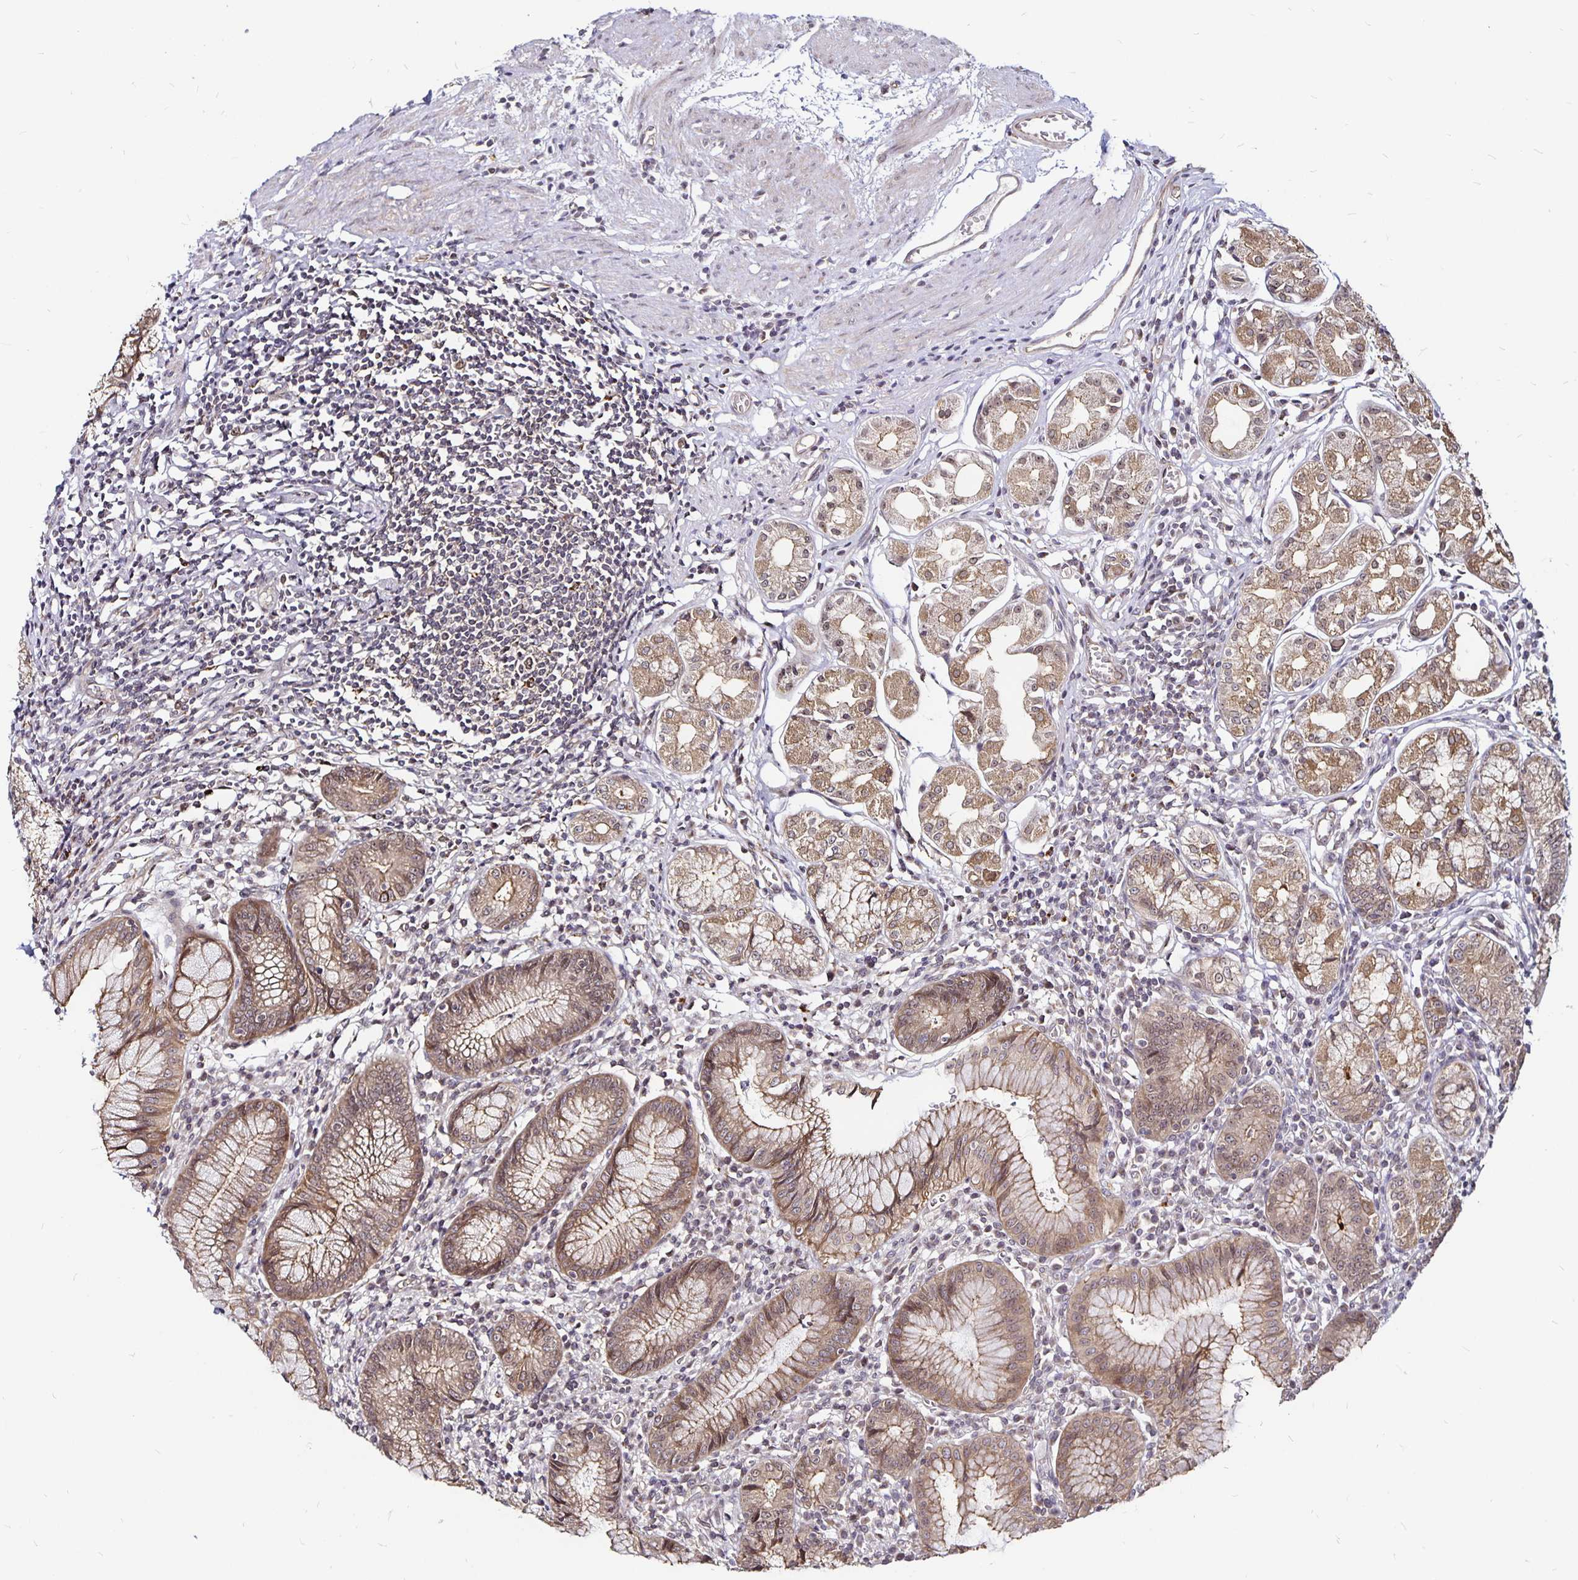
{"staining": {"intensity": "moderate", "quantity": ">75%", "location": "cytoplasmic/membranous"}, "tissue": "stomach", "cell_type": "Glandular cells", "image_type": "normal", "snomed": [{"axis": "morphology", "description": "Normal tissue, NOS"}, {"axis": "topography", "description": "Stomach"}], "caption": "Moderate cytoplasmic/membranous expression for a protein is identified in about >75% of glandular cells of normal stomach using immunohistochemistry.", "gene": "CYP27A1", "patient": {"sex": "male", "age": 55}}